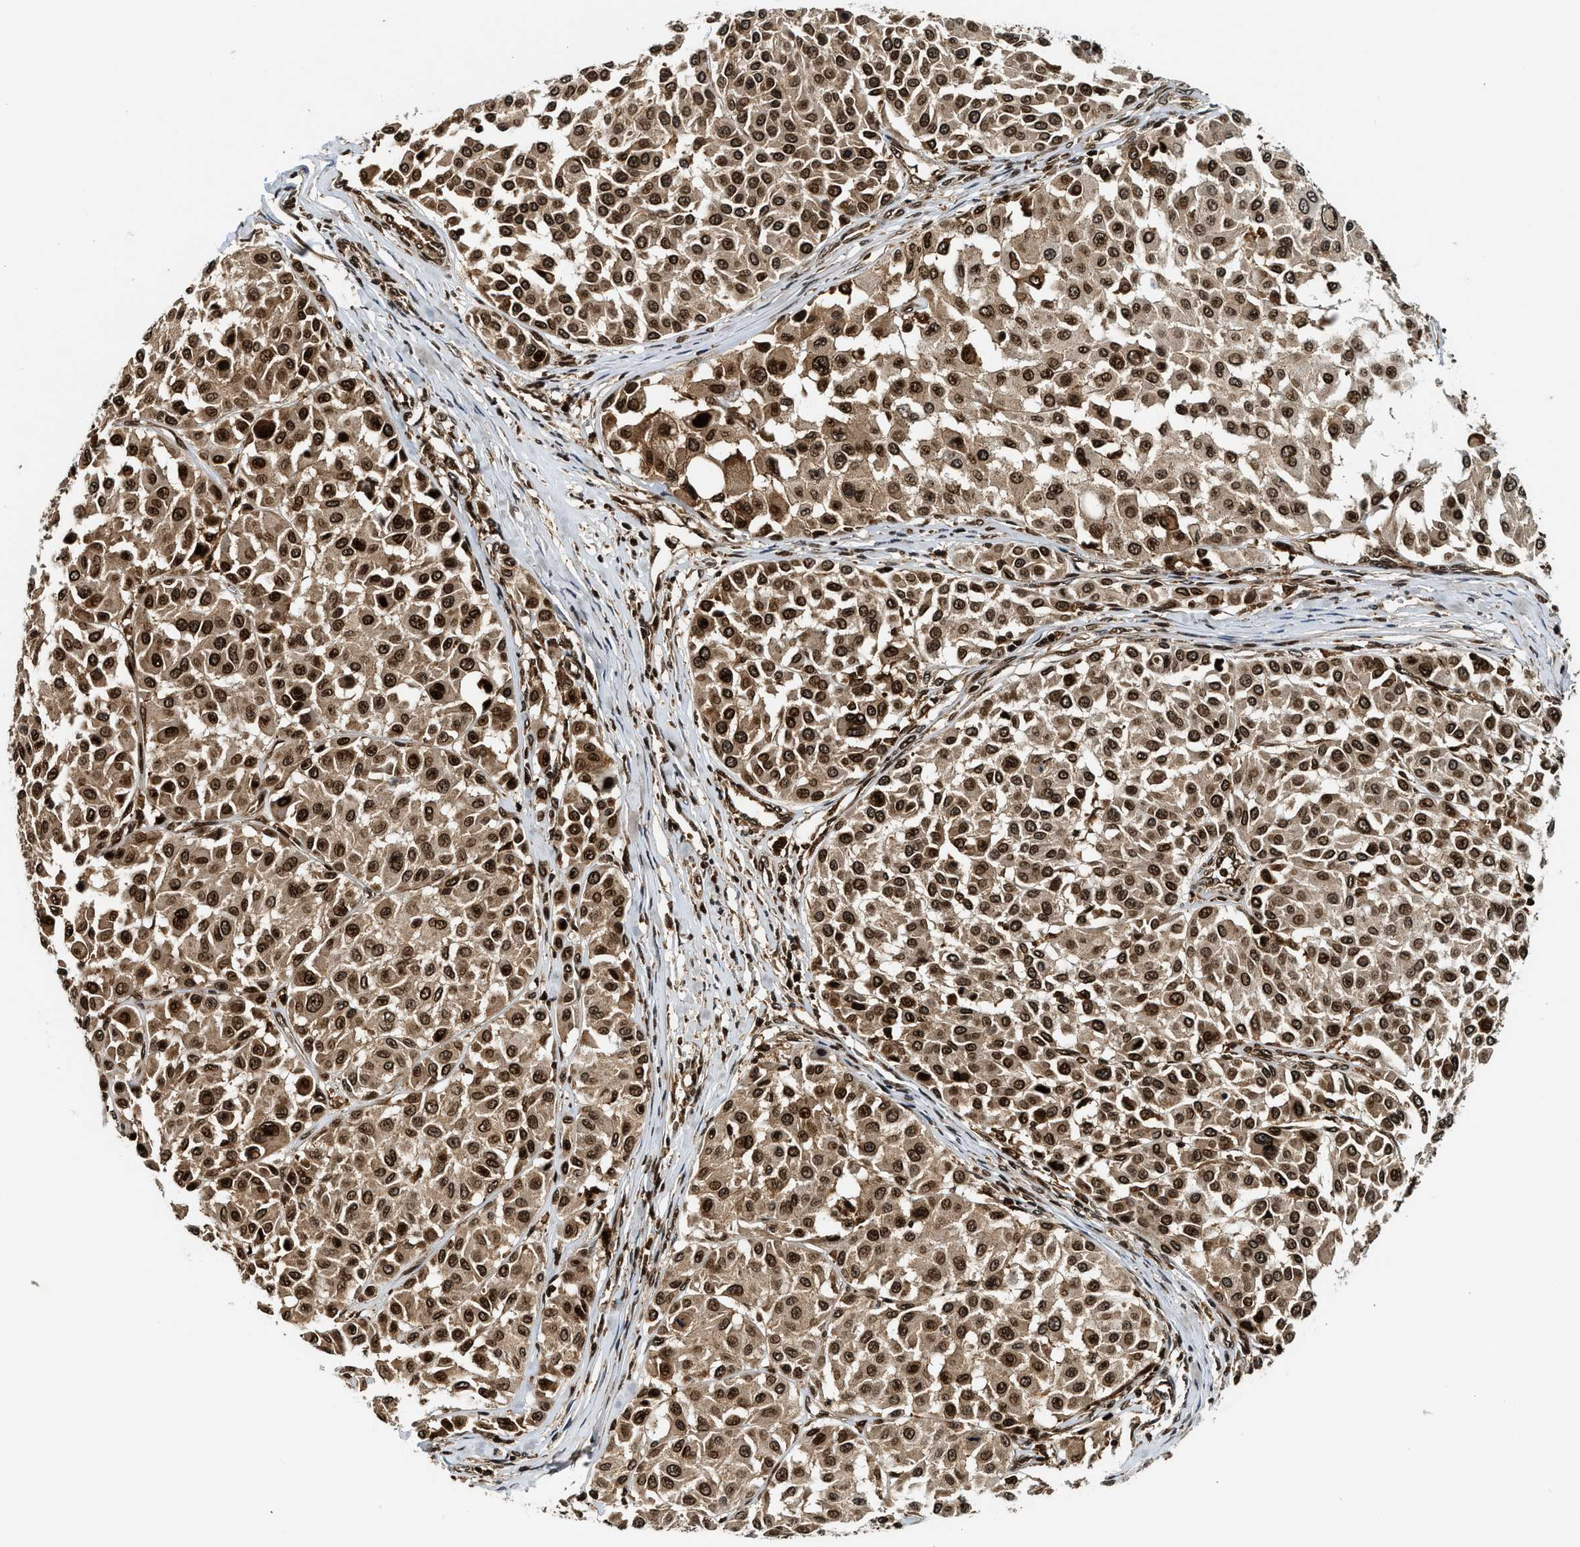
{"staining": {"intensity": "strong", "quantity": ">75%", "location": "cytoplasmic/membranous,nuclear"}, "tissue": "melanoma", "cell_type": "Tumor cells", "image_type": "cancer", "snomed": [{"axis": "morphology", "description": "Malignant melanoma, Metastatic site"}, {"axis": "topography", "description": "Soft tissue"}], "caption": "A high-resolution micrograph shows immunohistochemistry (IHC) staining of malignant melanoma (metastatic site), which exhibits strong cytoplasmic/membranous and nuclear positivity in approximately >75% of tumor cells.", "gene": "MDM2", "patient": {"sex": "male", "age": 41}}